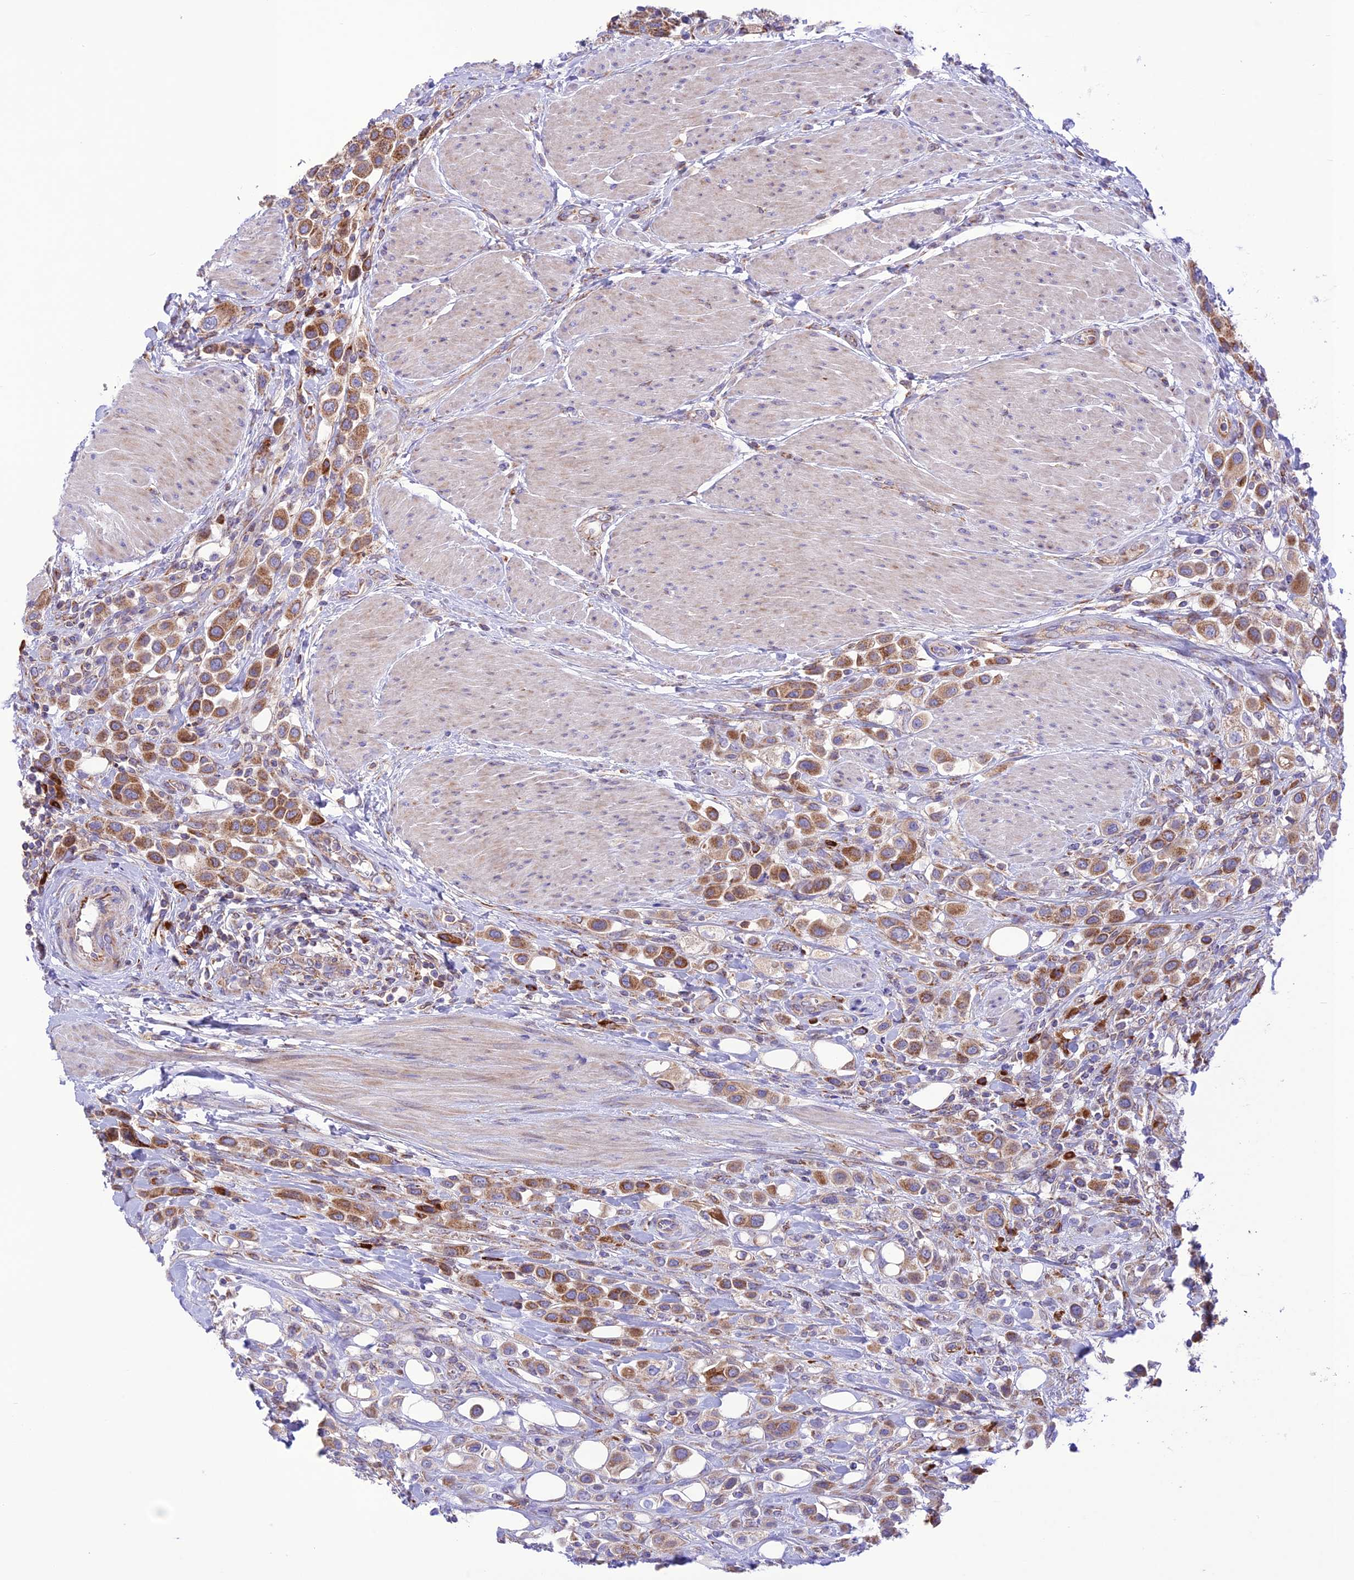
{"staining": {"intensity": "moderate", "quantity": ">75%", "location": "cytoplasmic/membranous"}, "tissue": "urothelial cancer", "cell_type": "Tumor cells", "image_type": "cancer", "snomed": [{"axis": "morphology", "description": "Urothelial carcinoma, High grade"}, {"axis": "topography", "description": "Urinary bladder"}], "caption": "Approximately >75% of tumor cells in human urothelial cancer show moderate cytoplasmic/membranous protein positivity as visualized by brown immunohistochemical staining.", "gene": "UAP1L1", "patient": {"sex": "male", "age": 50}}